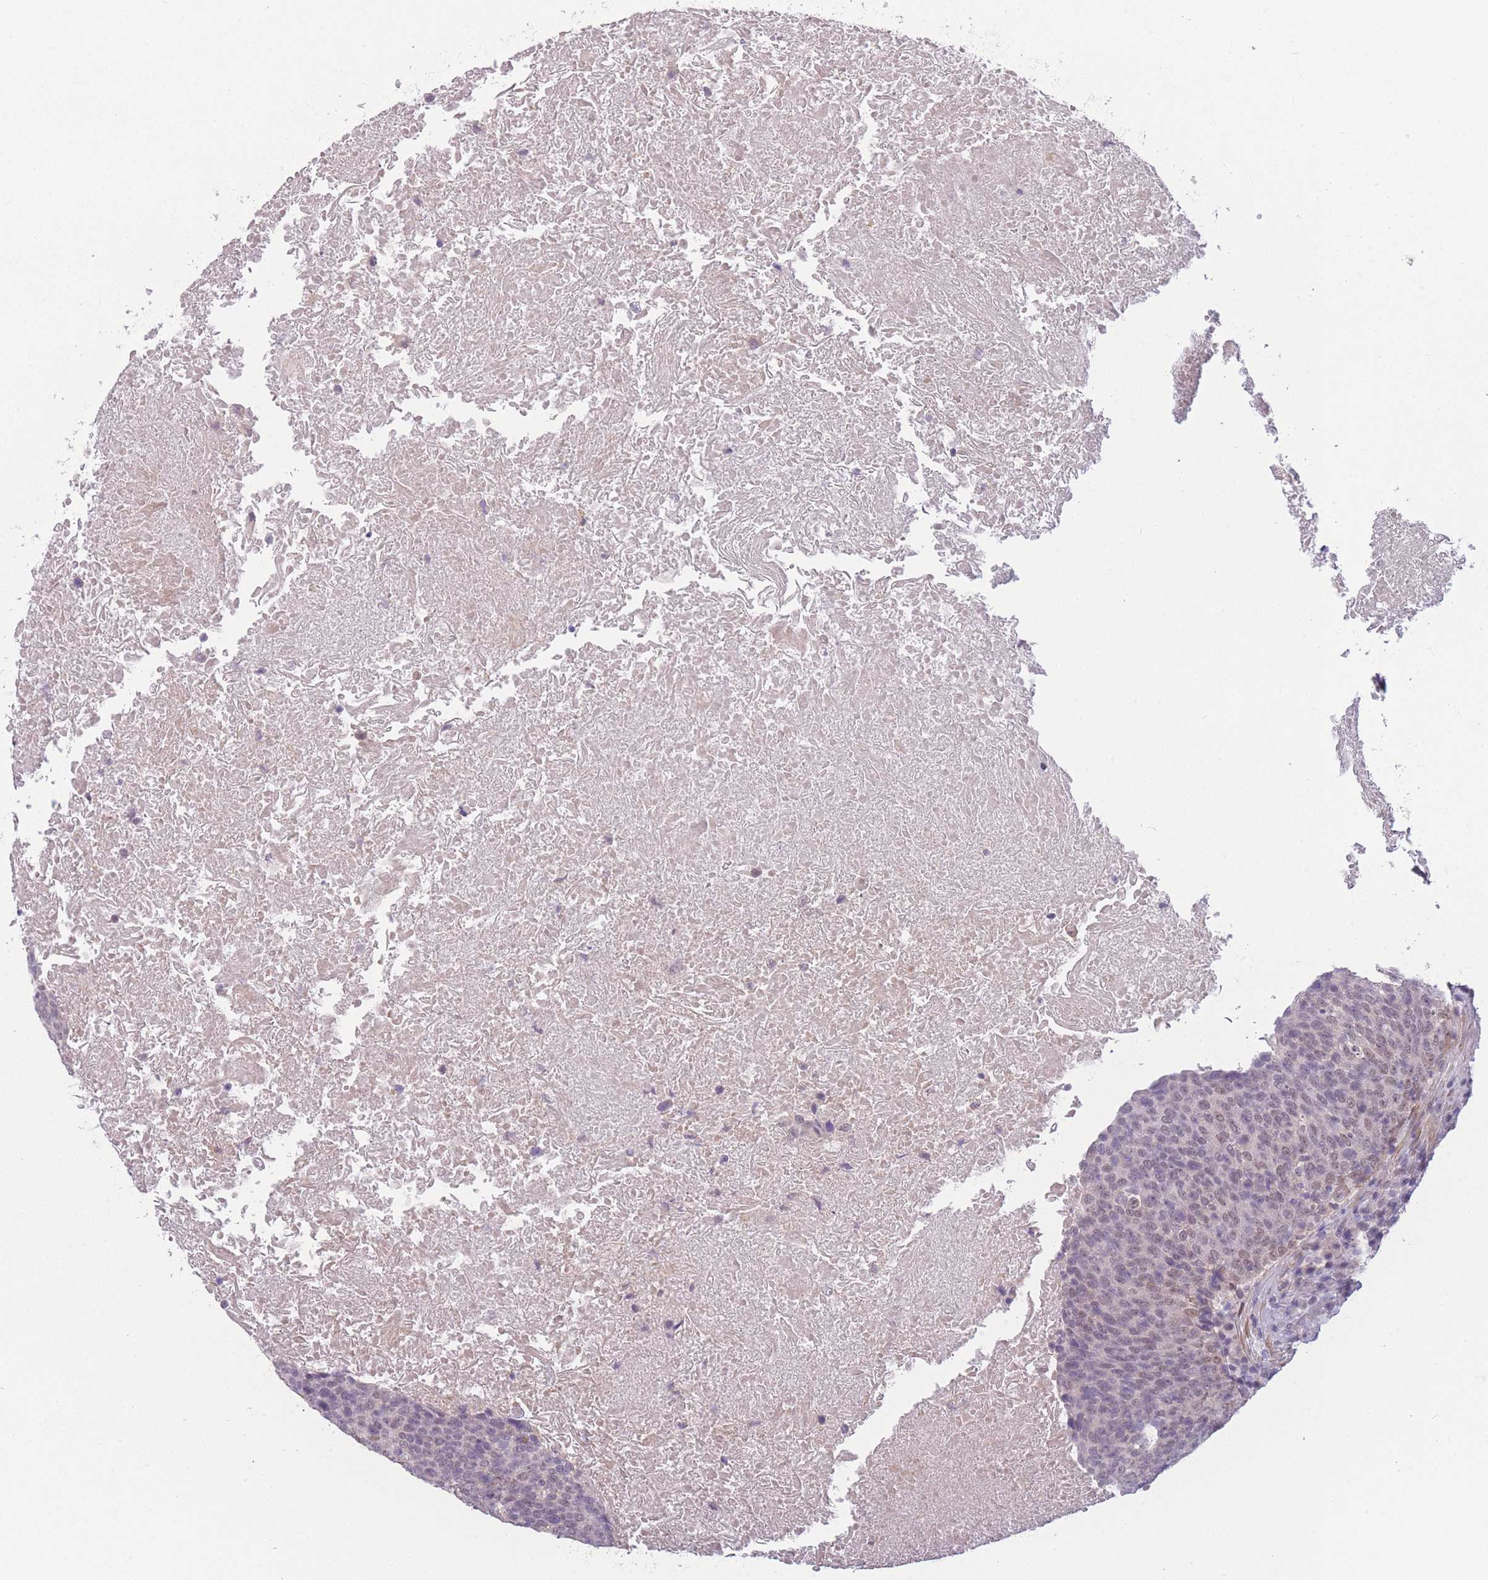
{"staining": {"intensity": "weak", "quantity": "<25%", "location": "nuclear"}, "tissue": "head and neck cancer", "cell_type": "Tumor cells", "image_type": "cancer", "snomed": [{"axis": "morphology", "description": "Squamous cell carcinoma, NOS"}, {"axis": "morphology", "description": "Squamous cell carcinoma, metastatic, NOS"}, {"axis": "topography", "description": "Lymph node"}, {"axis": "topography", "description": "Head-Neck"}], "caption": "Immunohistochemistry of human metastatic squamous cell carcinoma (head and neck) displays no expression in tumor cells.", "gene": "SIN3B", "patient": {"sex": "male", "age": 62}}